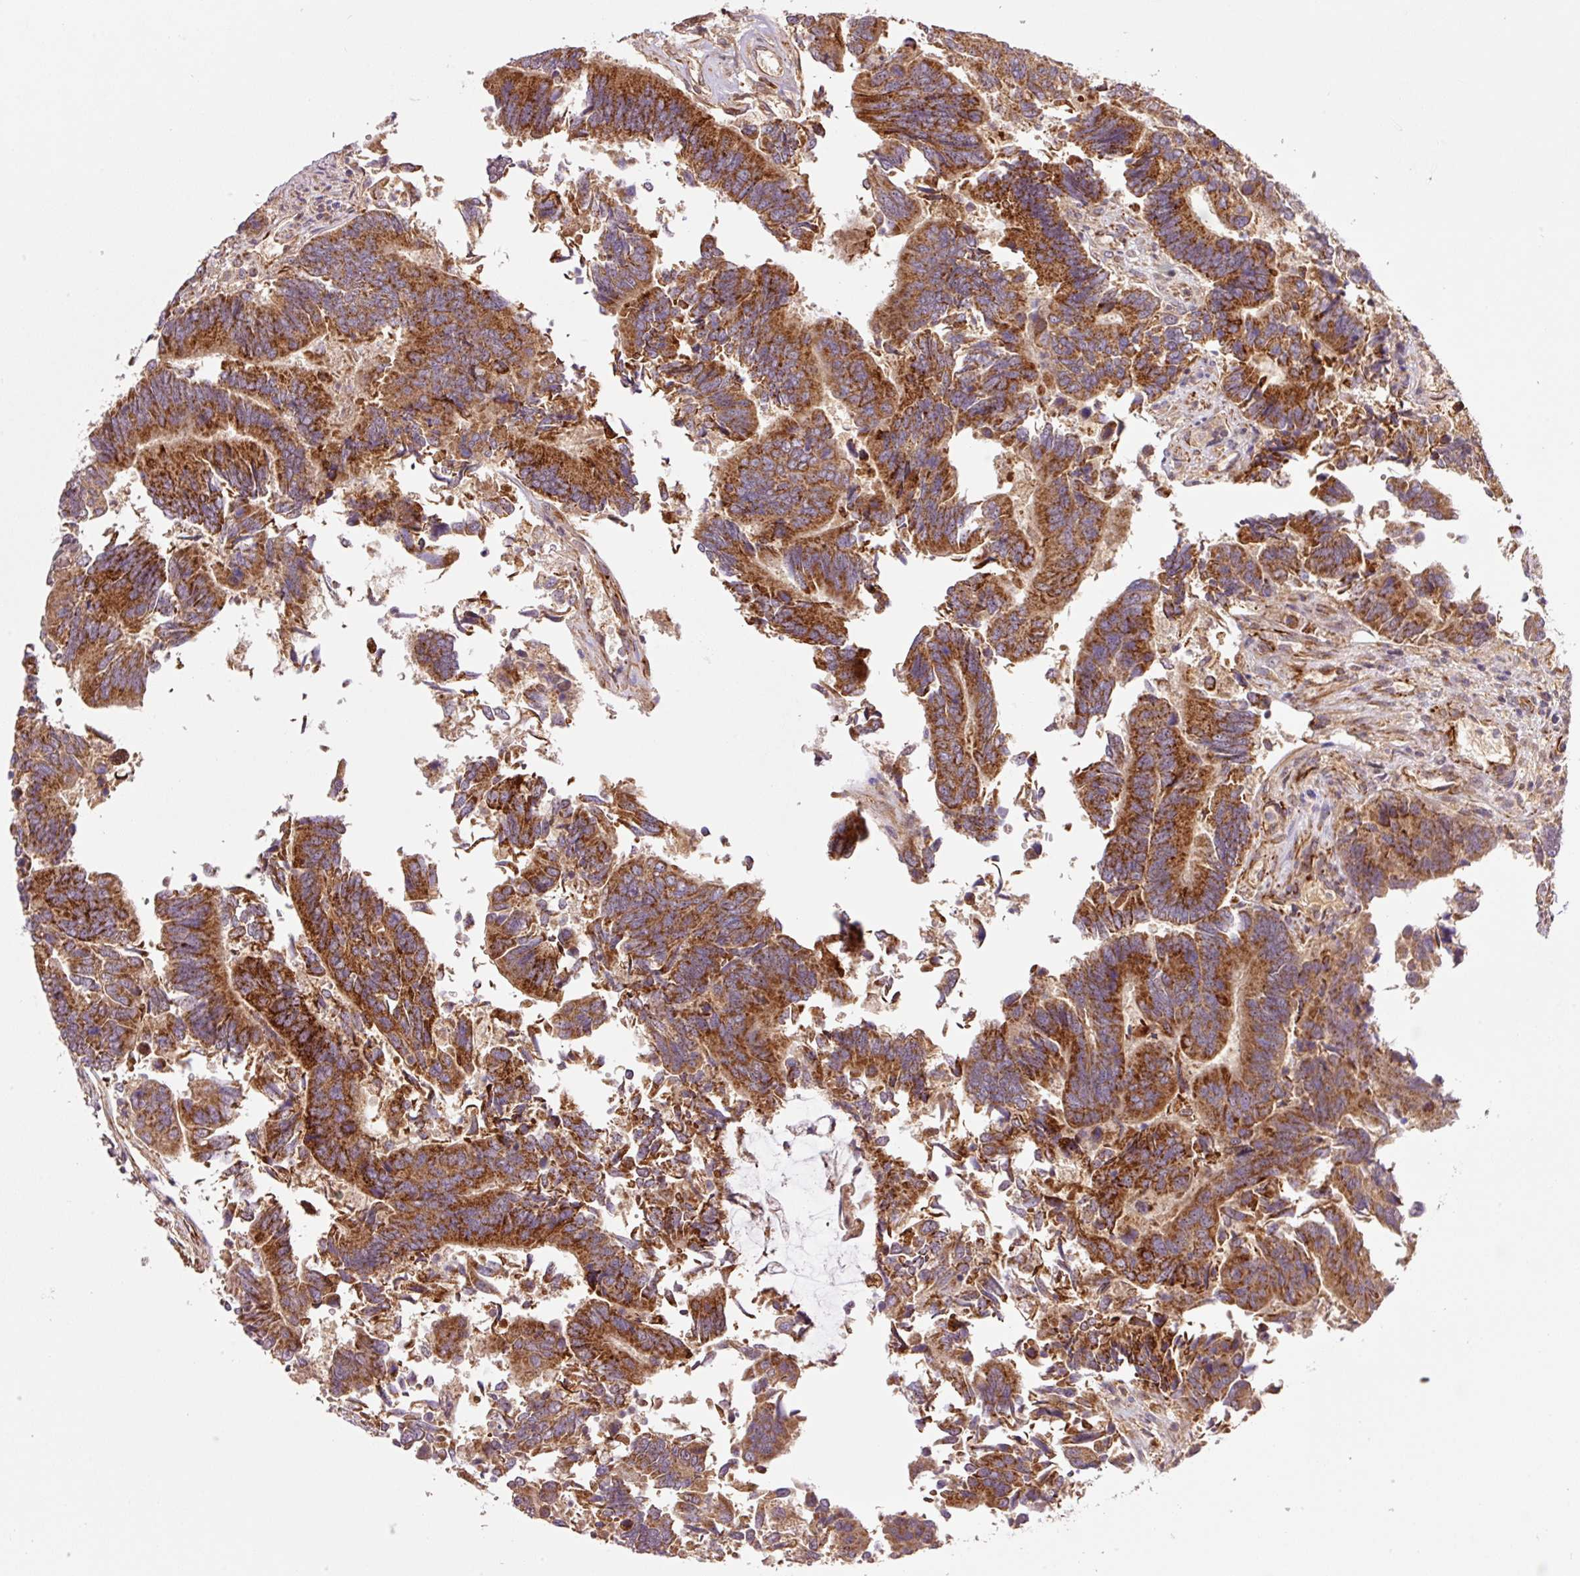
{"staining": {"intensity": "strong", "quantity": ">75%", "location": "cytoplasmic/membranous"}, "tissue": "colorectal cancer", "cell_type": "Tumor cells", "image_type": "cancer", "snomed": [{"axis": "morphology", "description": "Adenocarcinoma, NOS"}, {"axis": "topography", "description": "Colon"}], "caption": "Colorectal cancer (adenocarcinoma) stained with a brown dye exhibits strong cytoplasmic/membranous positive staining in about >75% of tumor cells.", "gene": "PCK2", "patient": {"sex": "female", "age": 67}}